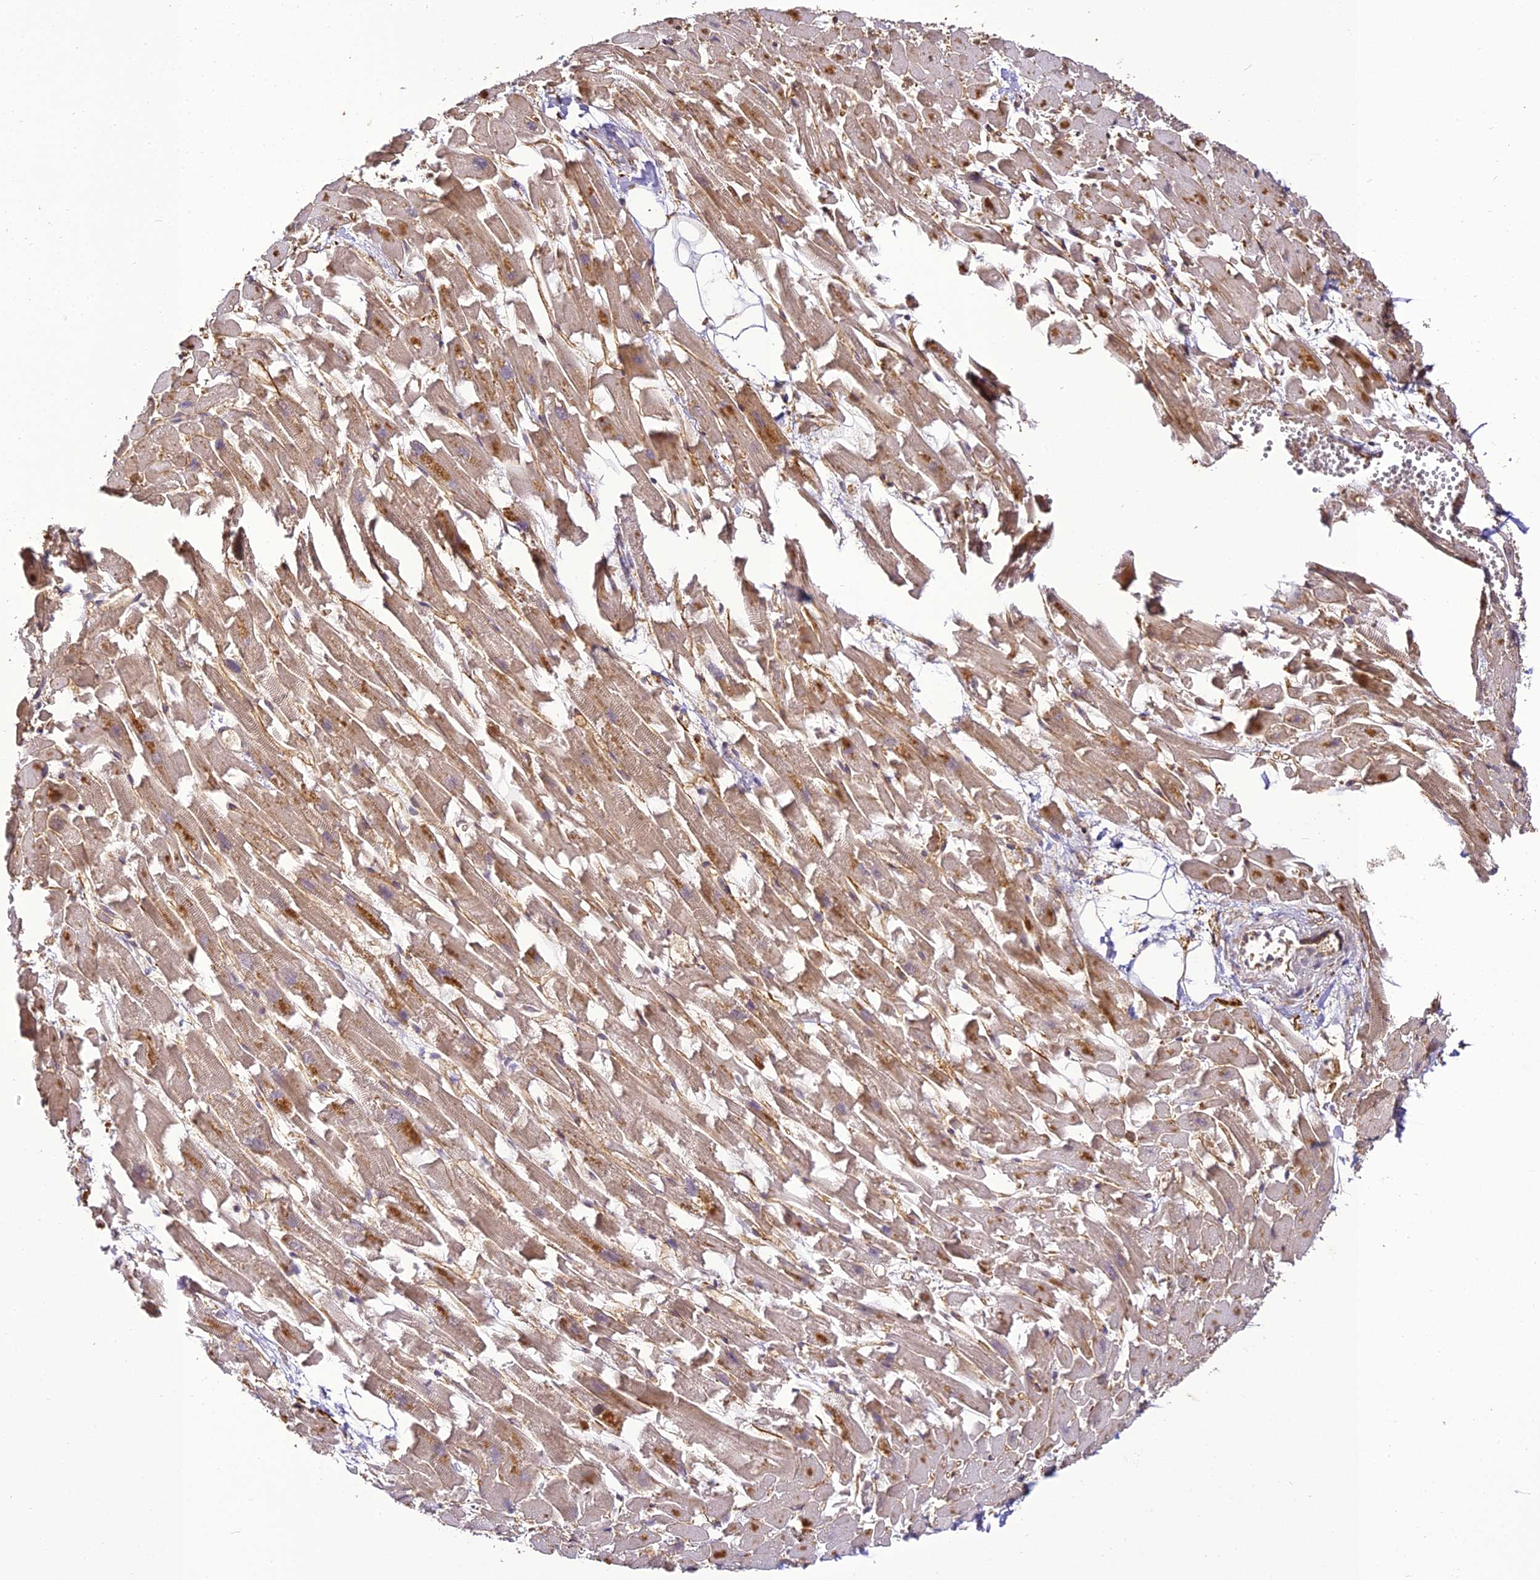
{"staining": {"intensity": "moderate", "quantity": "<25%", "location": "cytoplasmic/membranous"}, "tissue": "heart muscle", "cell_type": "Cardiomyocytes", "image_type": "normal", "snomed": [{"axis": "morphology", "description": "Normal tissue, NOS"}, {"axis": "topography", "description": "Heart"}], "caption": "Immunohistochemical staining of benign human heart muscle demonstrates moderate cytoplasmic/membranous protein staining in approximately <25% of cardiomyocytes.", "gene": "BCDIN3D", "patient": {"sex": "female", "age": 64}}